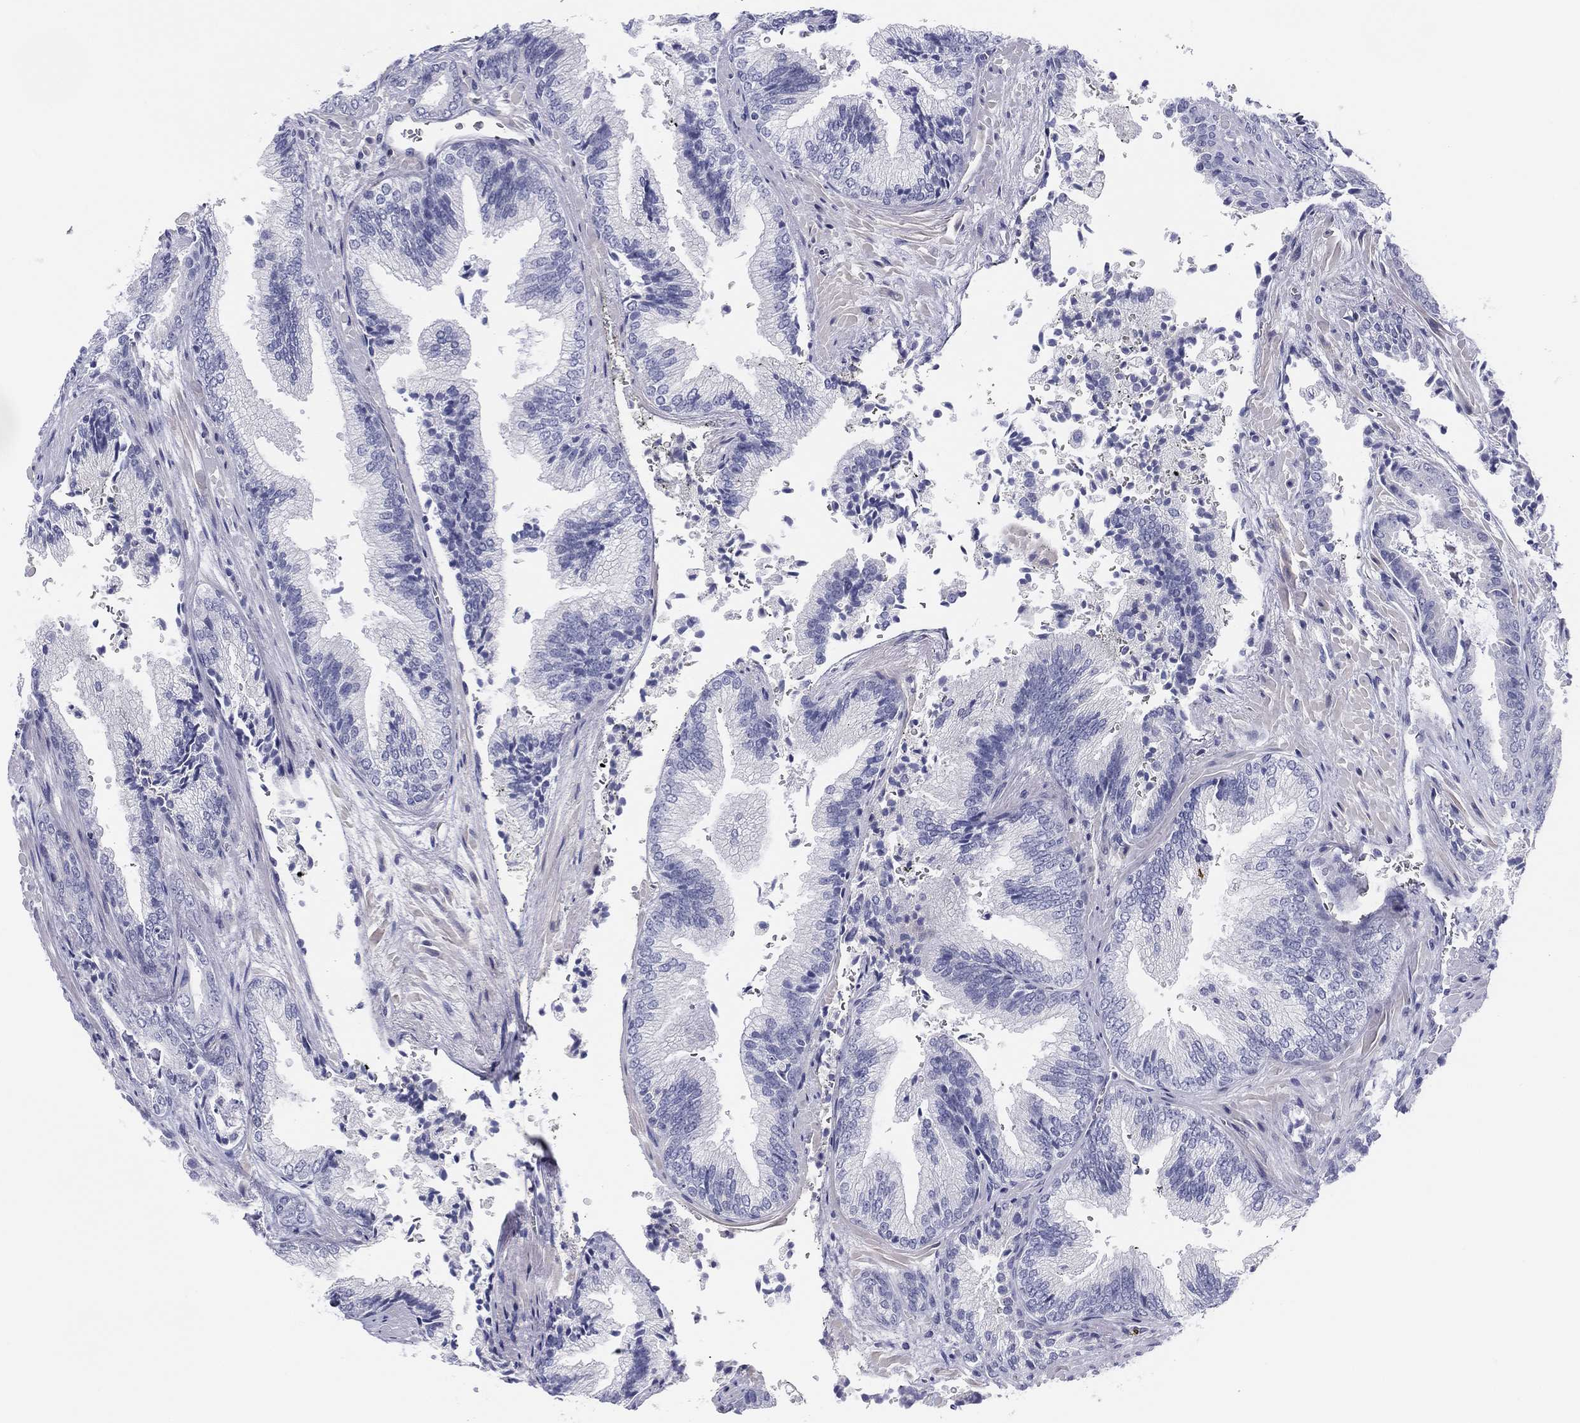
{"staining": {"intensity": "negative", "quantity": "none", "location": "none"}, "tissue": "prostate cancer", "cell_type": "Tumor cells", "image_type": "cancer", "snomed": [{"axis": "morphology", "description": "Adenocarcinoma, Low grade"}, {"axis": "topography", "description": "Prostate"}], "caption": "High magnification brightfield microscopy of prostate cancer stained with DAB (3,3'-diaminobenzidine) (brown) and counterstained with hematoxylin (blue): tumor cells show no significant staining. The staining was performed using DAB to visualize the protein expression in brown, while the nuclei were stained in blue with hematoxylin (Magnification: 20x).", "gene": "MLF1", "patient": {"sex": "male", "age": 68}}